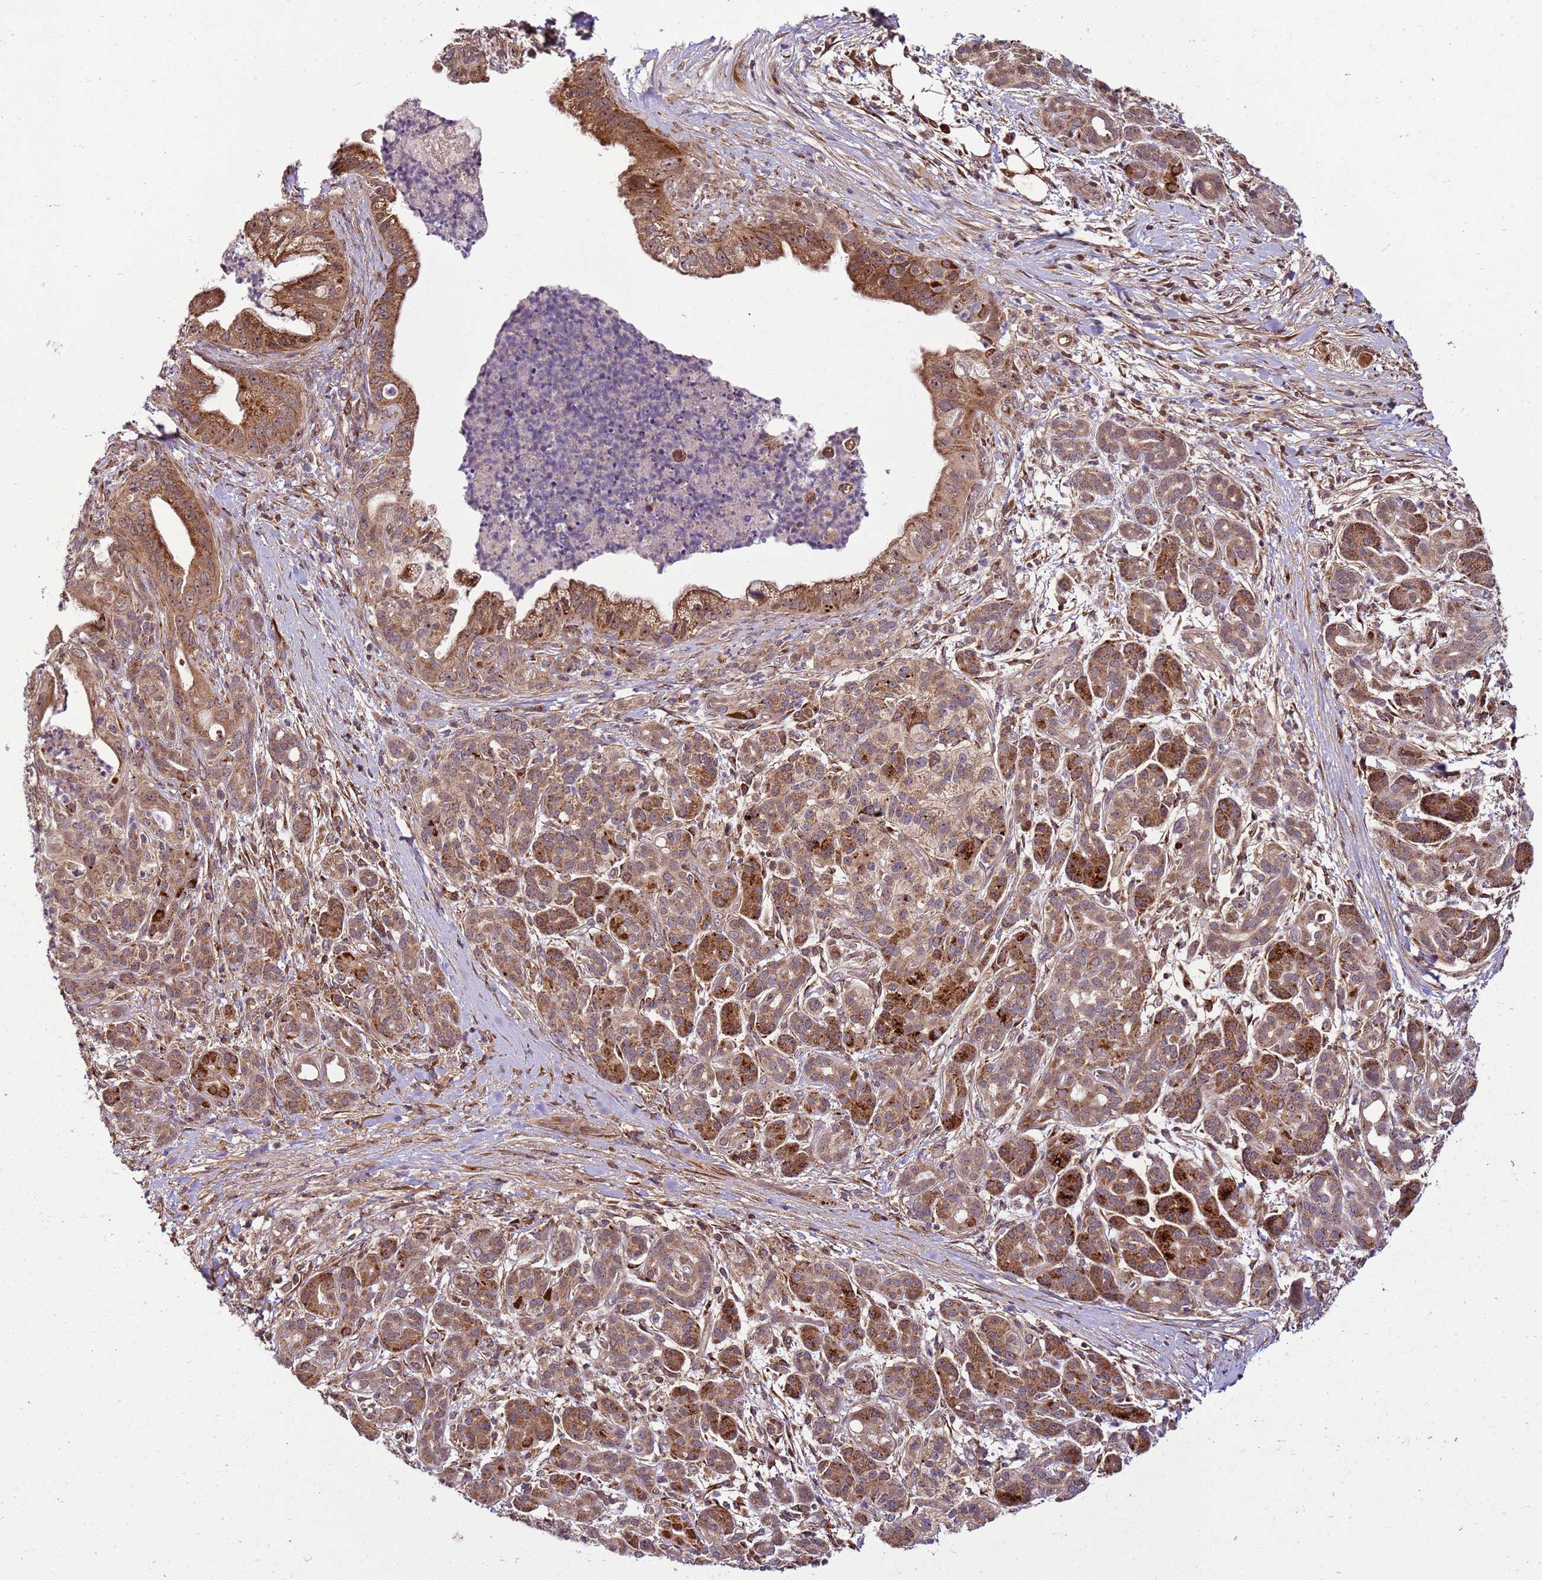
{"staining": {"intensity": "moderate", "quantity": ">75%", "location": "cytoplasmic/membranous,nuclear"}, "tissue": "pancreatic cancer", "cell_type": "Tumor cells", "image_type": "cancer", "snomed": [{"axis": "morphology", "description": "Adenocarcinoma, NOS"}, {"axis": "topography", "description": "Pancreas"}], "caption": "IHC of human adenocarcinoma (pancreatic) shows medium levels of moderate cytoplasmic/membranous and nuclear positivity in approximately >75% of tumor cells. The staining was performed using DAB to visualize the protein expression in brown, while the nuclei were stained in blue with hematoxylin (Magnification: 20x).", "gene": "RASA3", "patient": {"sex": "male", "age": 58}}